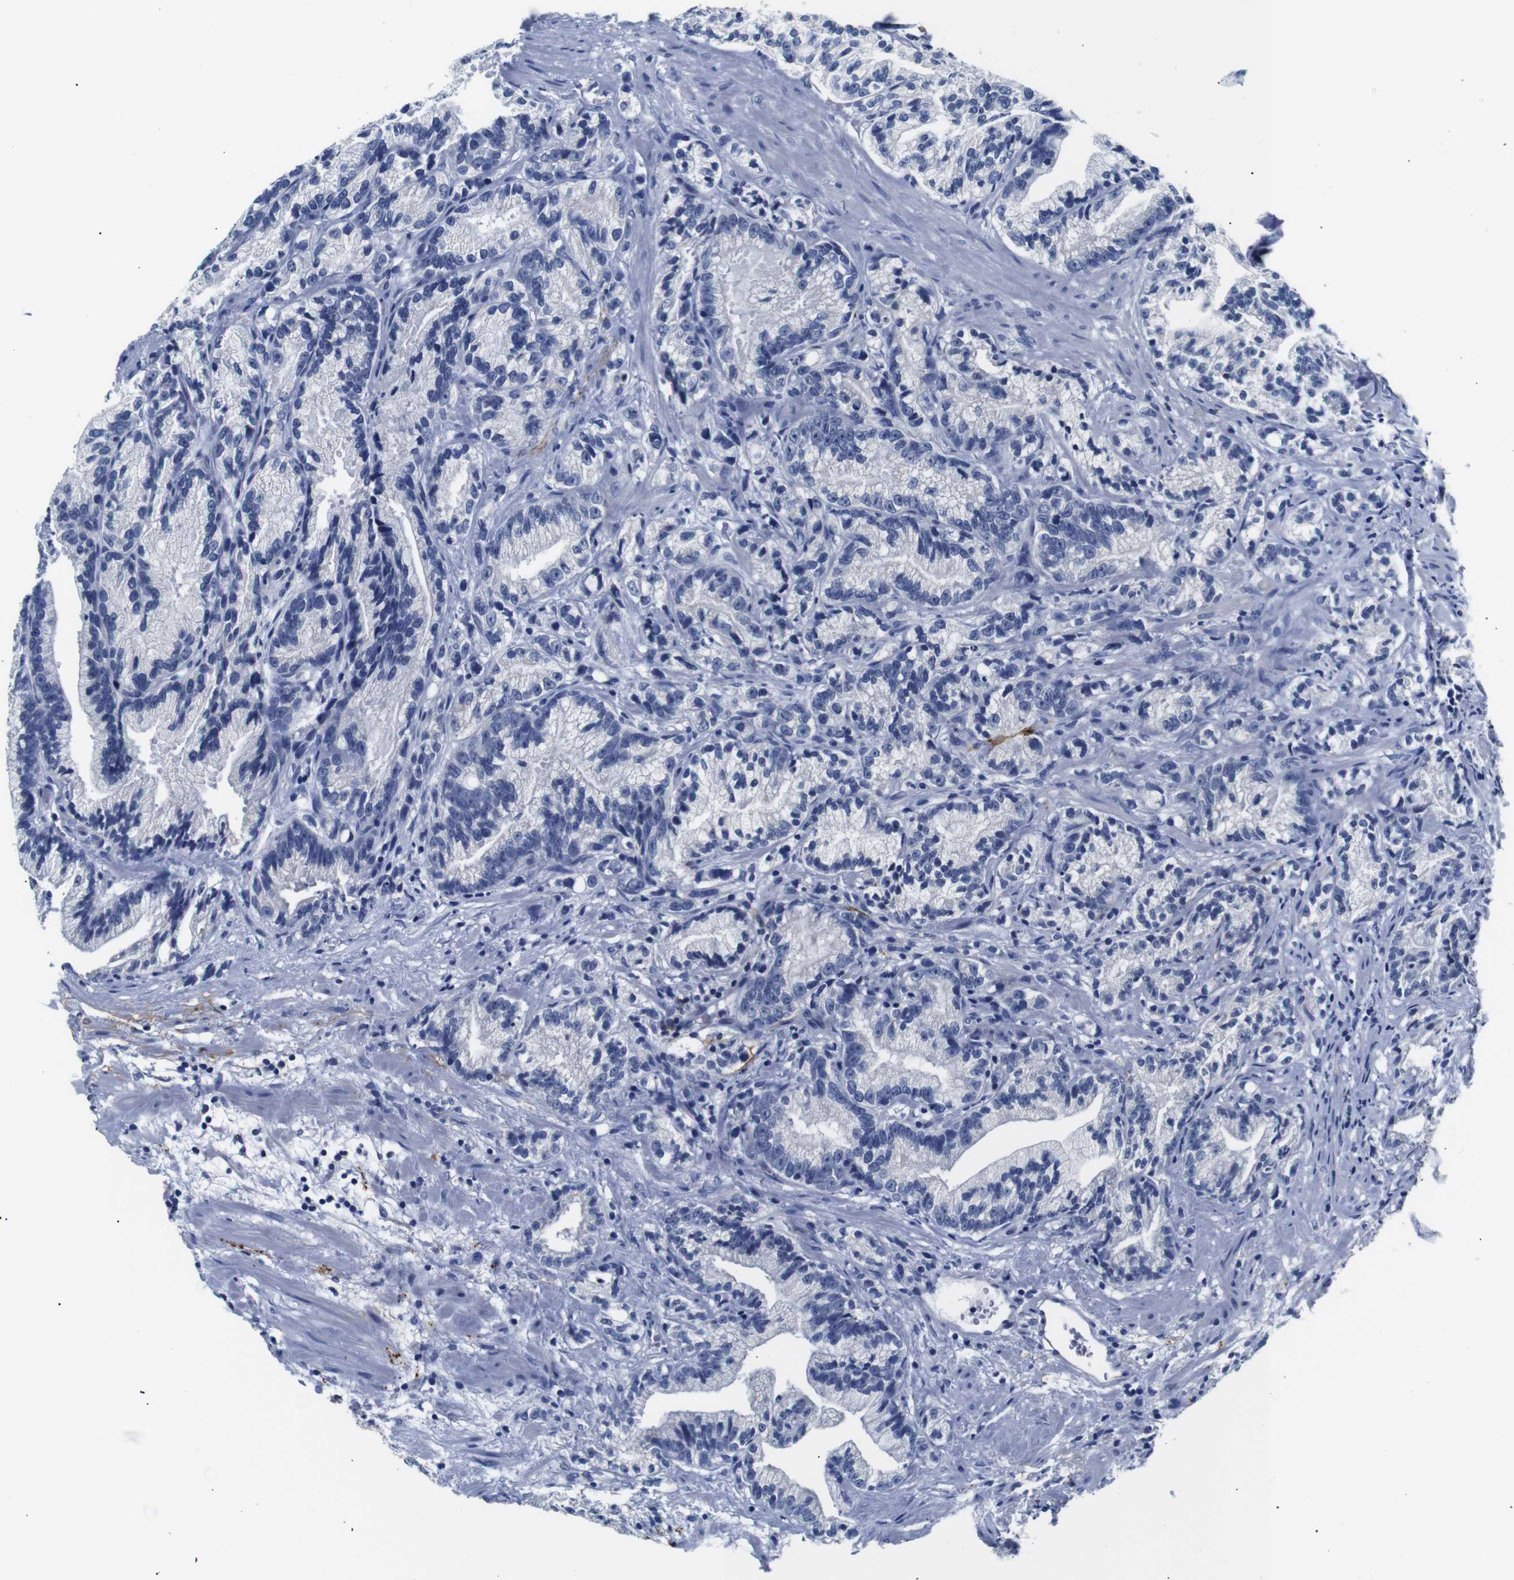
{"staining": {"intensity": "negative", "quantity": "none", "location": "none"}, "tissue": "prostate cancer", "cell_type": "Tumor cells", "image_type": "cancer", "snomed": [{"axis": "morphology", "description": "Adenocarcinoma, Low grade"}, {"axis": "topography", "description": "Prostate"}], "caption": "Tumor cells show no significant positivity in prostate cancer.", "gene": "GAP43", "patient": {"sex": "male", "age": 89}}